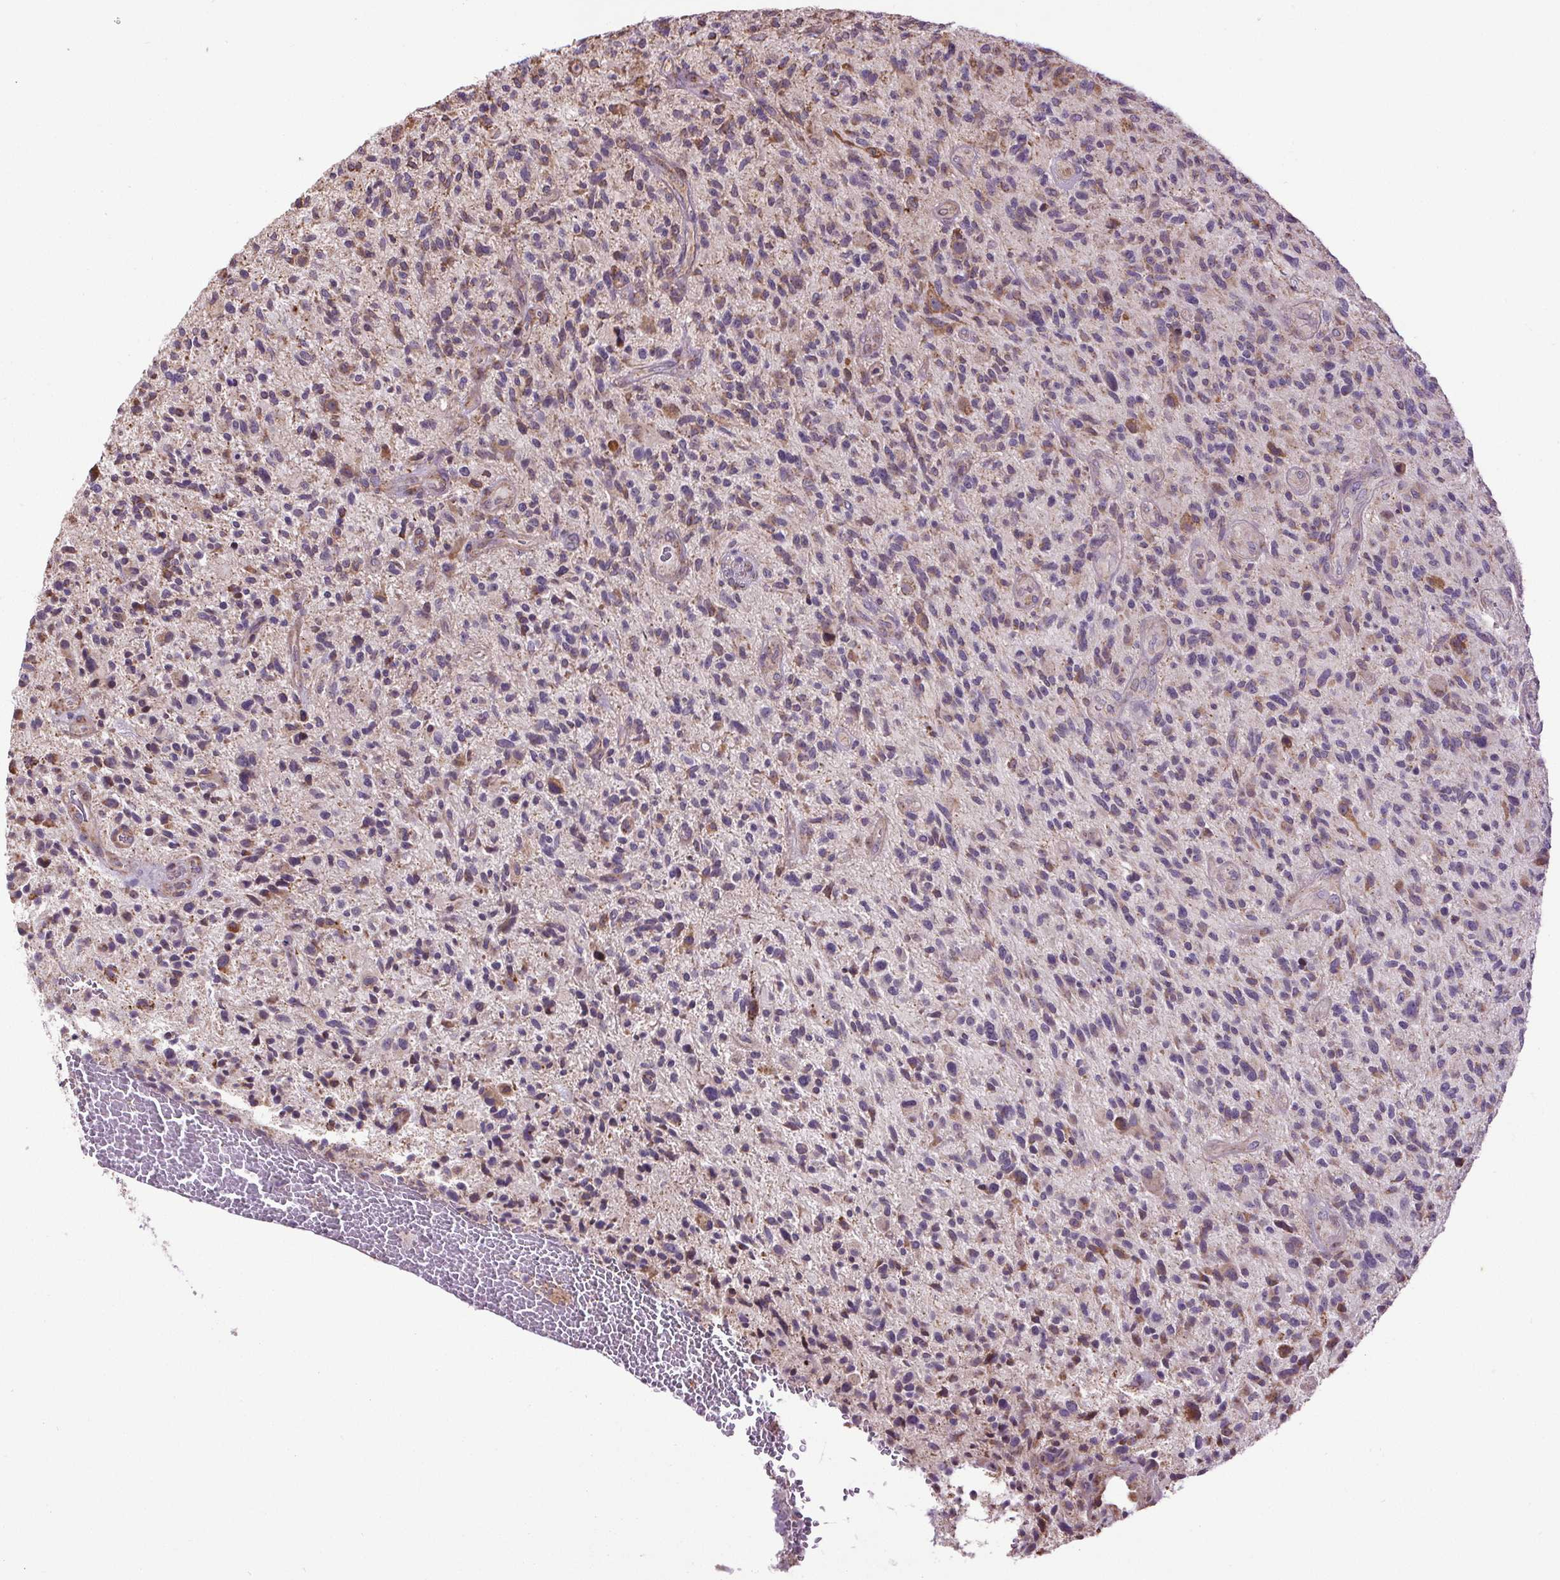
{"staining": {"intensity": "moderate", "quantity": "<25%", "location": "cytoplasmic/membranous"}, "tissue": "glioma", "cell_type": "Tumor cells", "image_type": "cancer", "snomed": [{"axis": "morphology", "description": "Glioma, malignant, High grade"}, {"axis": "topography", "description": "Brain"}], "caption": "Human high-grade glioma (malignant) stained for a protein (brown) displays moderate cytoplasmic/membranous positive expression in about <25% of tumor cells.", "gene": "ZNF548", "patient": {"sex": "male", "age": 47}}